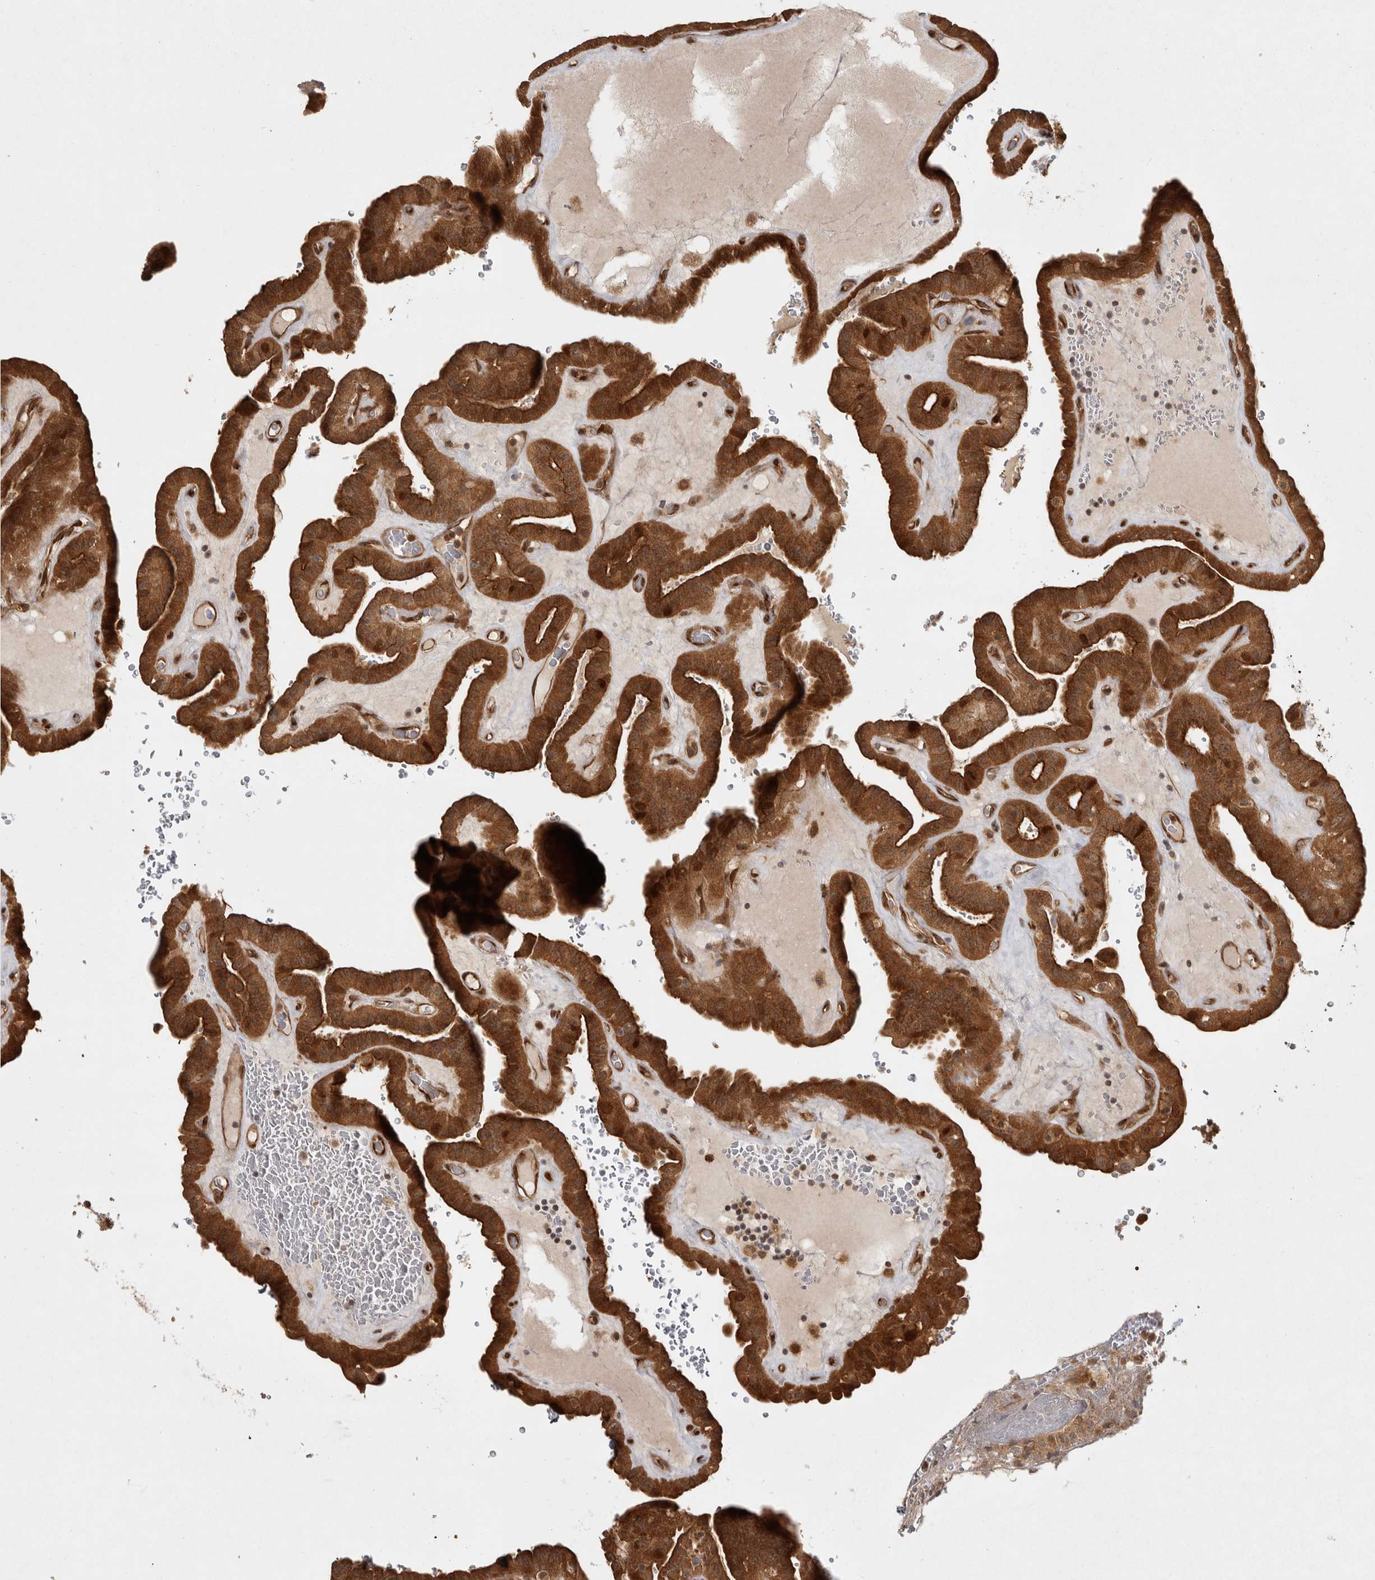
{"staining": {"intensity": "strong", "quantity": ">75%", "location": "cytoplasmic/membranous"}, "tissue": "thyroid cancer", "cell_type": "Tumor cells", "image_type": "cancer", "snomed": [{"axis": "morphology", "description": "Papillary adenocarcinoma, NOS"}, {"axis": "topography", "description": "Thyroid gland"}], "caption": "There is high levels of strong cytoplasmic/membranous positivity in tumor cells of thyroid cancer, as demonstrated by immunohistochemical staining (brown color).", "gene": "CAMSAP2", "patient": {"sex": "male", "age": 77}}